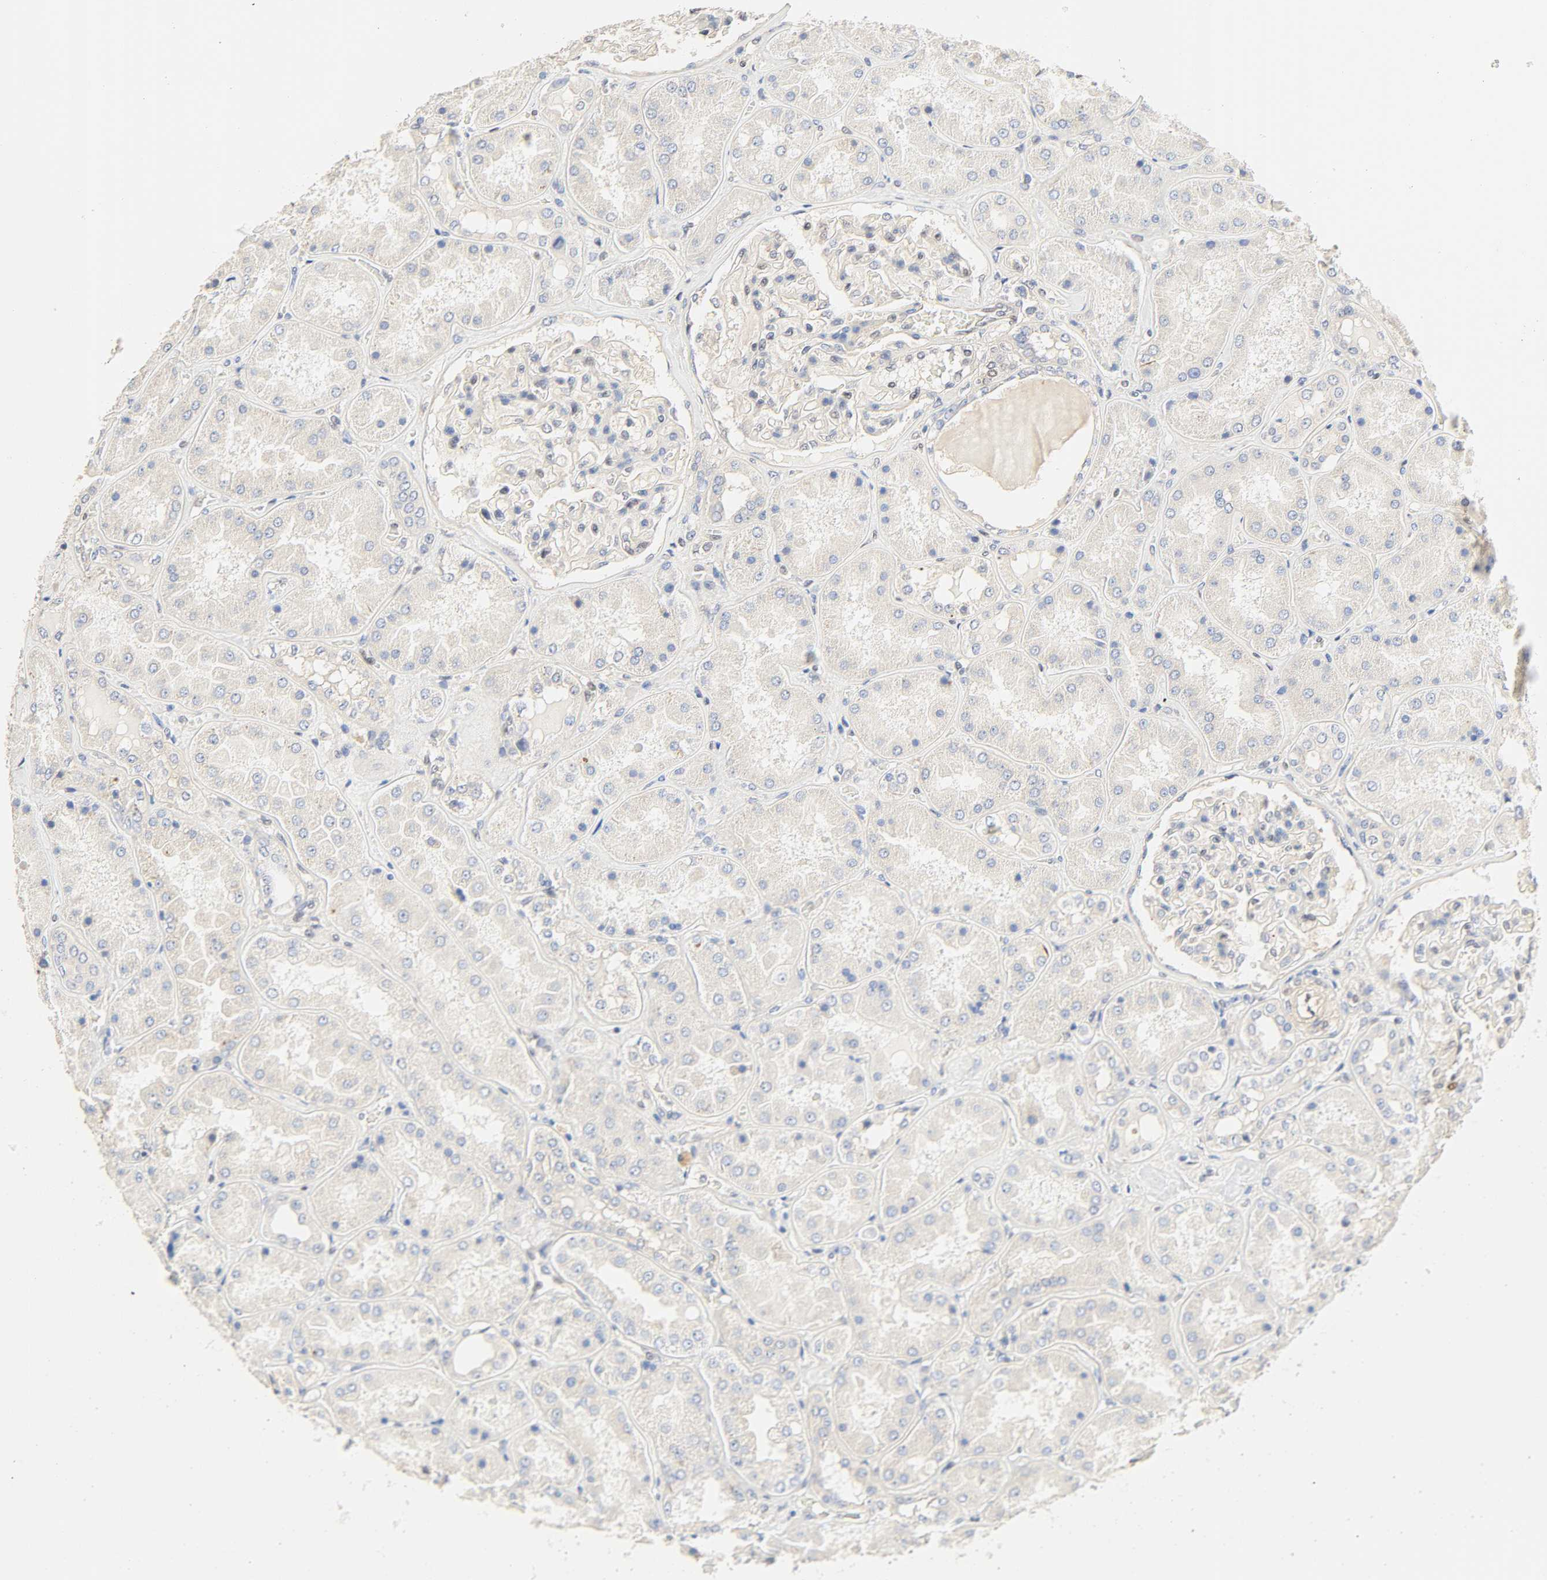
{"staining": {"intensity": "negative", "quantity": "none", "location": "none"}, "tissue": "kidney", "cell_type": "Cells in glomeruli", "image_type": "normal", "snomed": [{"axis": "morphology", "description": "Normal tissue, NOS"}, {"axis": "topography", "description": "Kidney"}], "caption": "IHC photomicrograph of benign human kidney stained for a protein (brown), which reveals no staining in cells in glomeruli.", "gene": "BORCS8", "patient": {"sex": "female", "age": 56}}